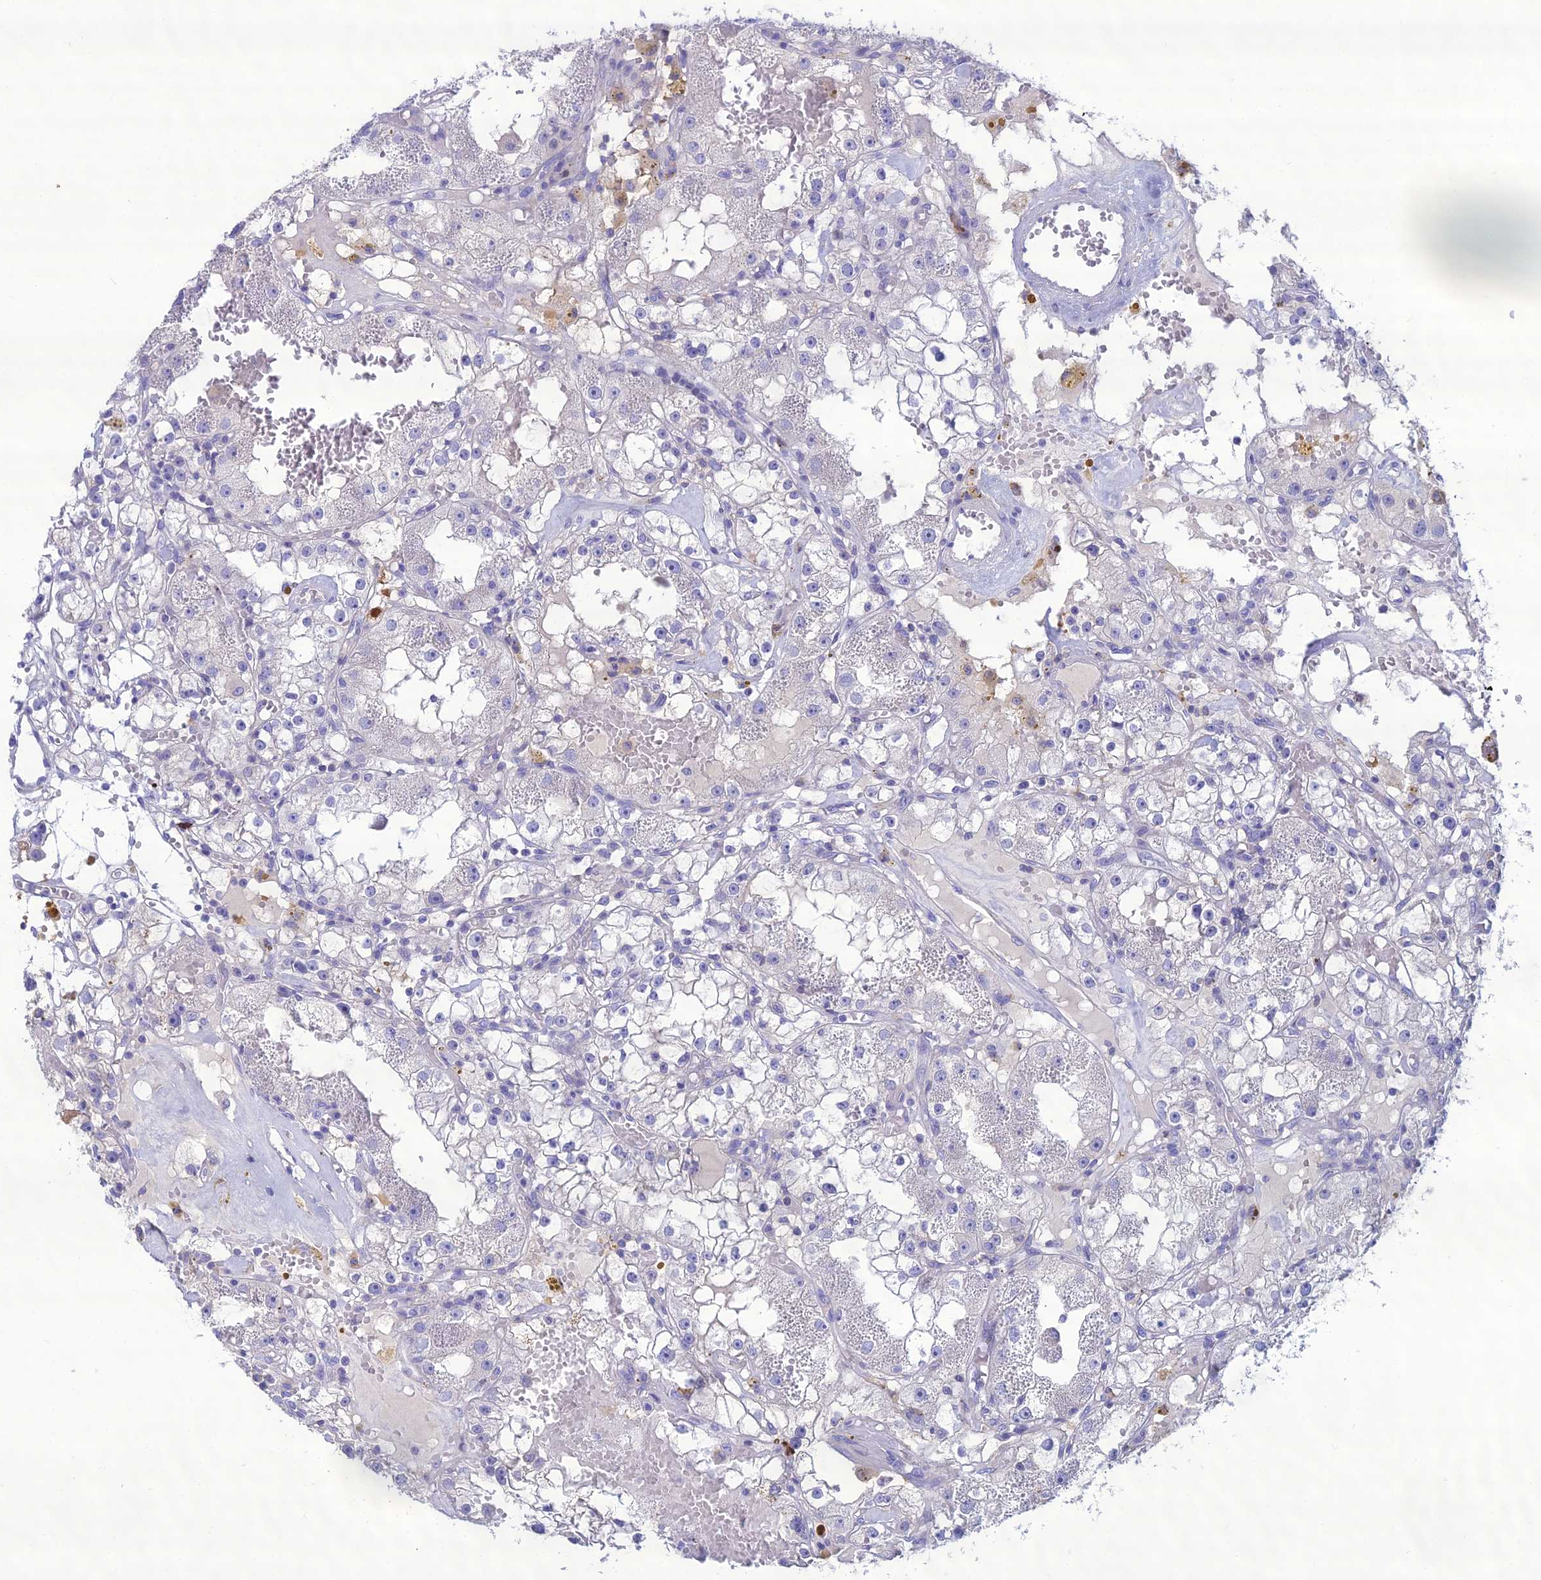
{"staining": {"intensity": "negative", "quantity": "none", "location": "none"}, "tissue": "renal cancer", "cell_type": "Tumor cells", "image_type": "cancer", "snomed": [{"axis": "morphology", "description": "Adenocarcinoma, NOS"}, {"axis": "topography", "description": "Kidney"}], "caption": "This is an immunohistochemistry photomicrograph of renal adenocarcinoma. There is no positivity in tumor cells.", "gene": "CRB2", "patient": {"sex": "male", "age": 56}}